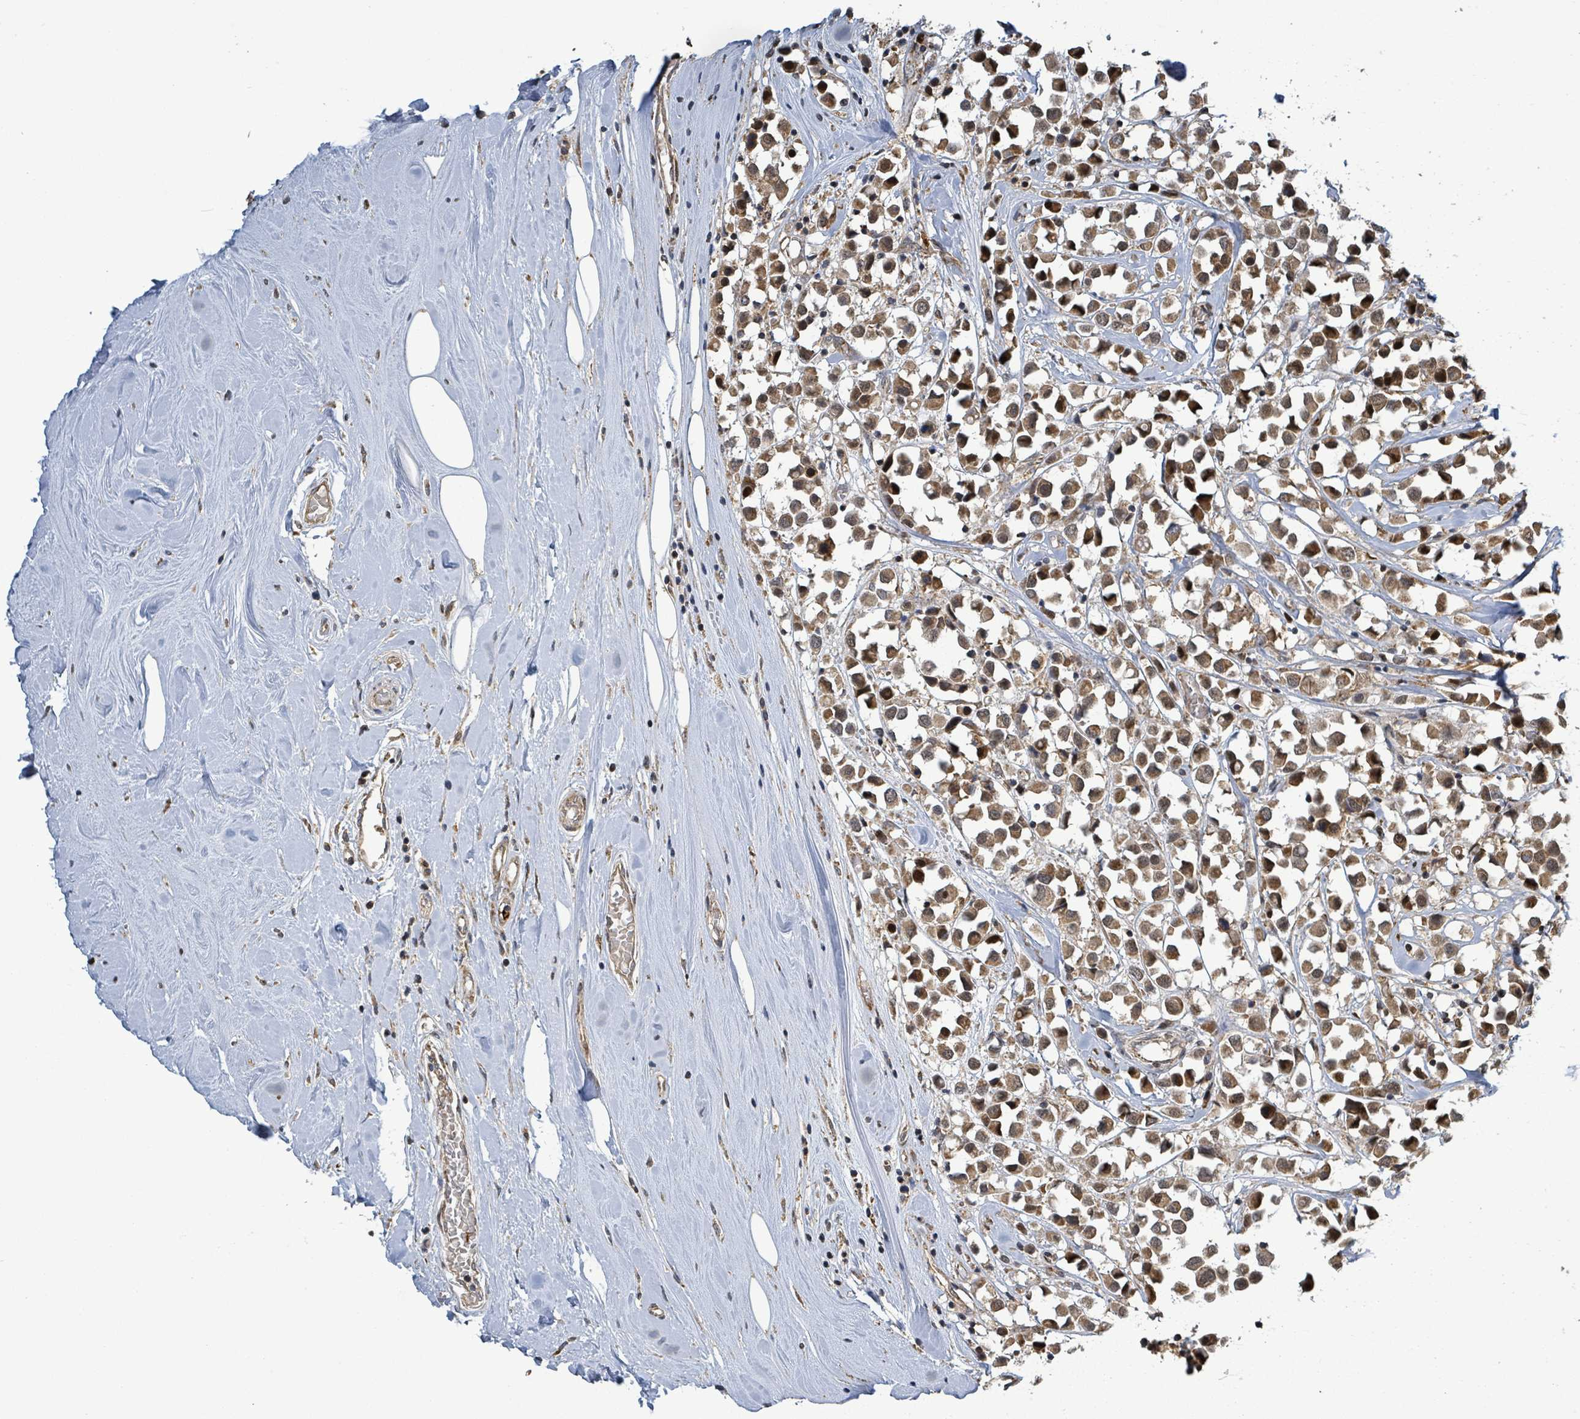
{"staining": {"intensity": "moderate", "quantity": ">75%", "location": "cytoplasmic/membranous"}, "tissue": "breast cancer", "cell_type": "Tumor cells", "image_type": "cancer", "snomed": [{"axis": "morphology", "description": "Duct carcinoma"}, {"axis": "topography", "description": "Breast"}], "caption": "Protein expression analysis of human breast cancer (invasive ductal carcinoma) reveals moderate cytoplasmic/membranous staining in approximately >75% of tumor cells. (DAB (3,3'-diaminobenzidine) = brown stain, brightfield microscopy at high magnification).", "gene": "COQ6", "patient": {"sex": "female", "age": 61}}